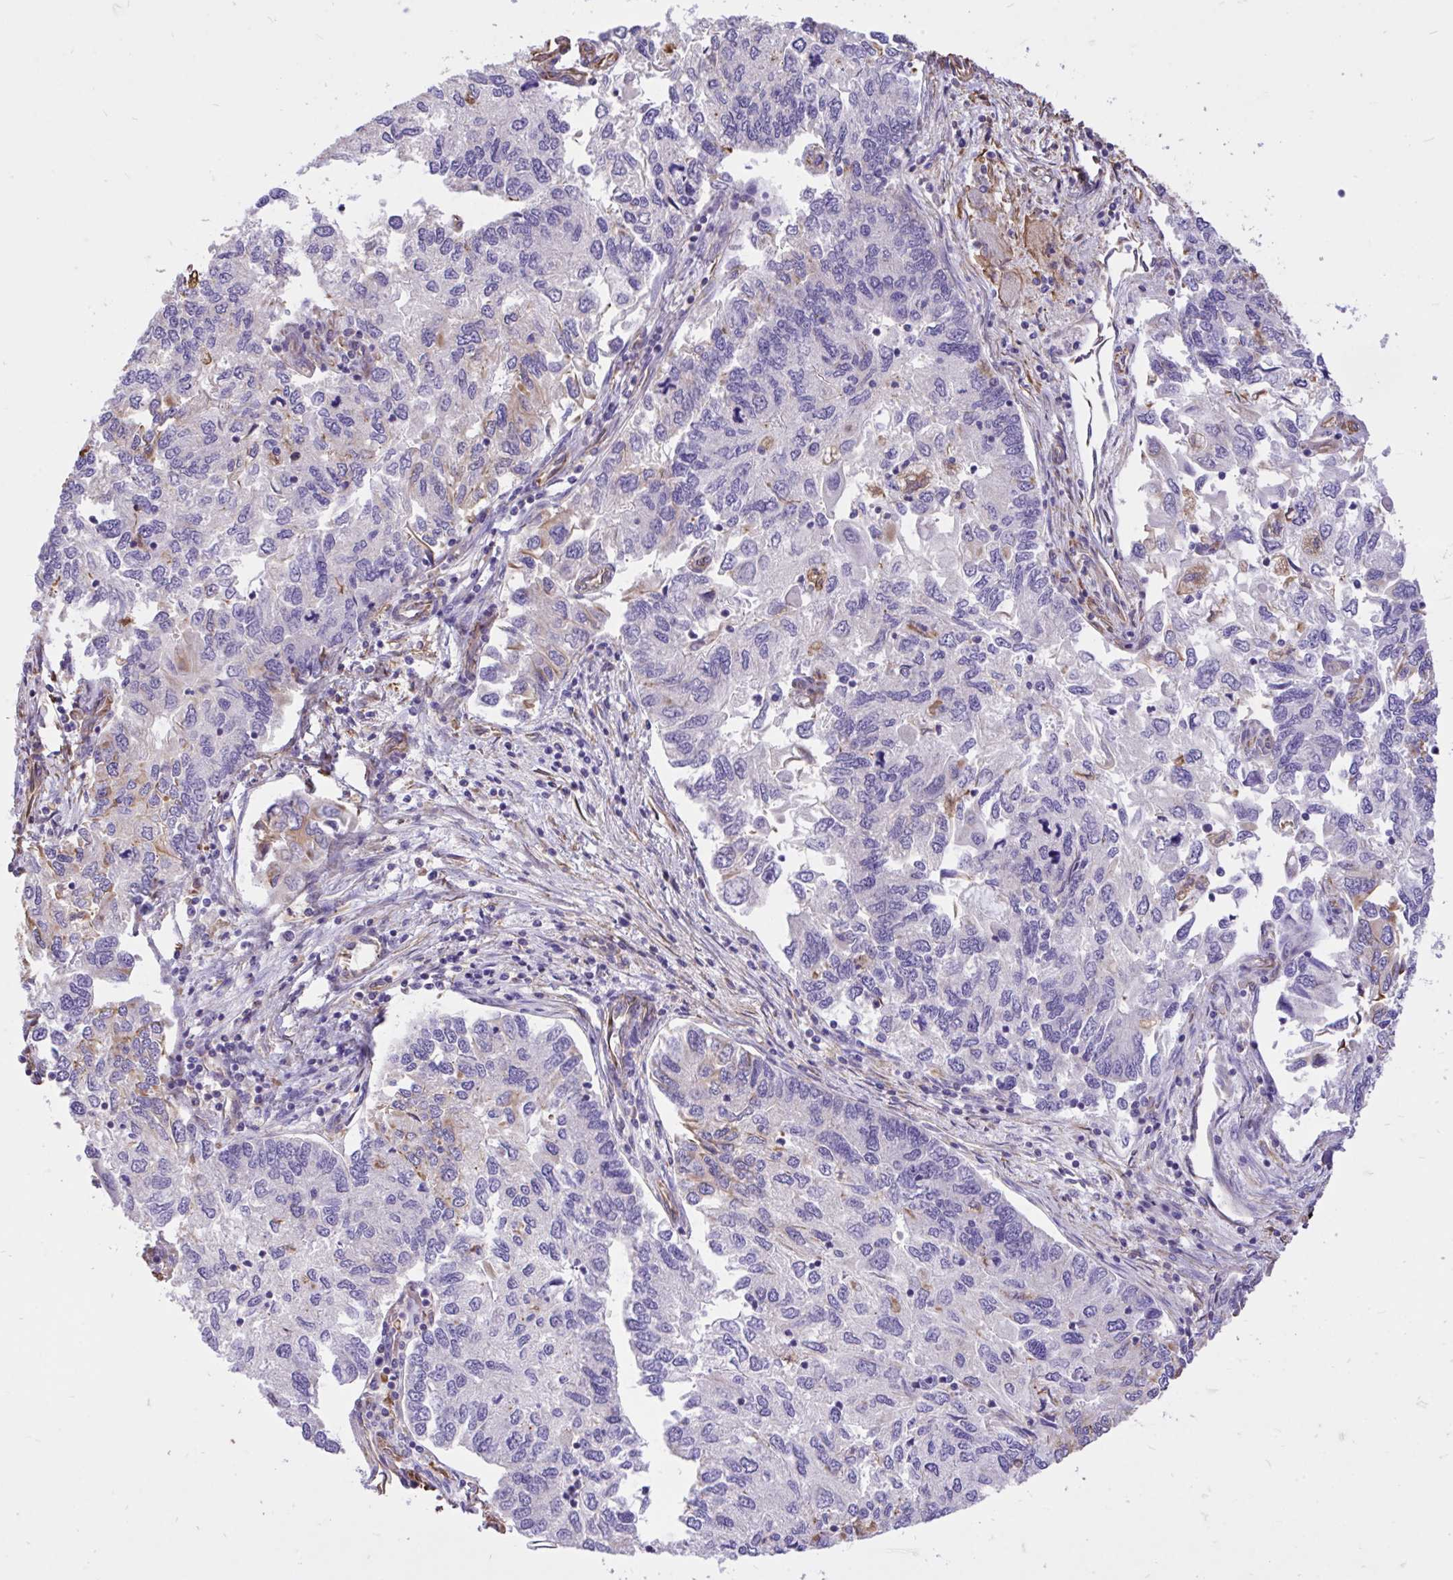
{"staining": {"intensity": "negative", "quantity": "none", "location": "none"}, "tissue": "endometrial cancer", "cell_type": "Tumor cells", "image_type": "cancer", "snomed": [{"axis": "morphology", "description": "Carcinoma, NOS"}, {"axis": "topography", "description": "Uterus"}], "caption": "Immunohistochemistry of human endometrial carcinoma reveals no positivity in tumor cells.", "gene": "RNF103", "patient": {"sex": "female", "age": 76}}